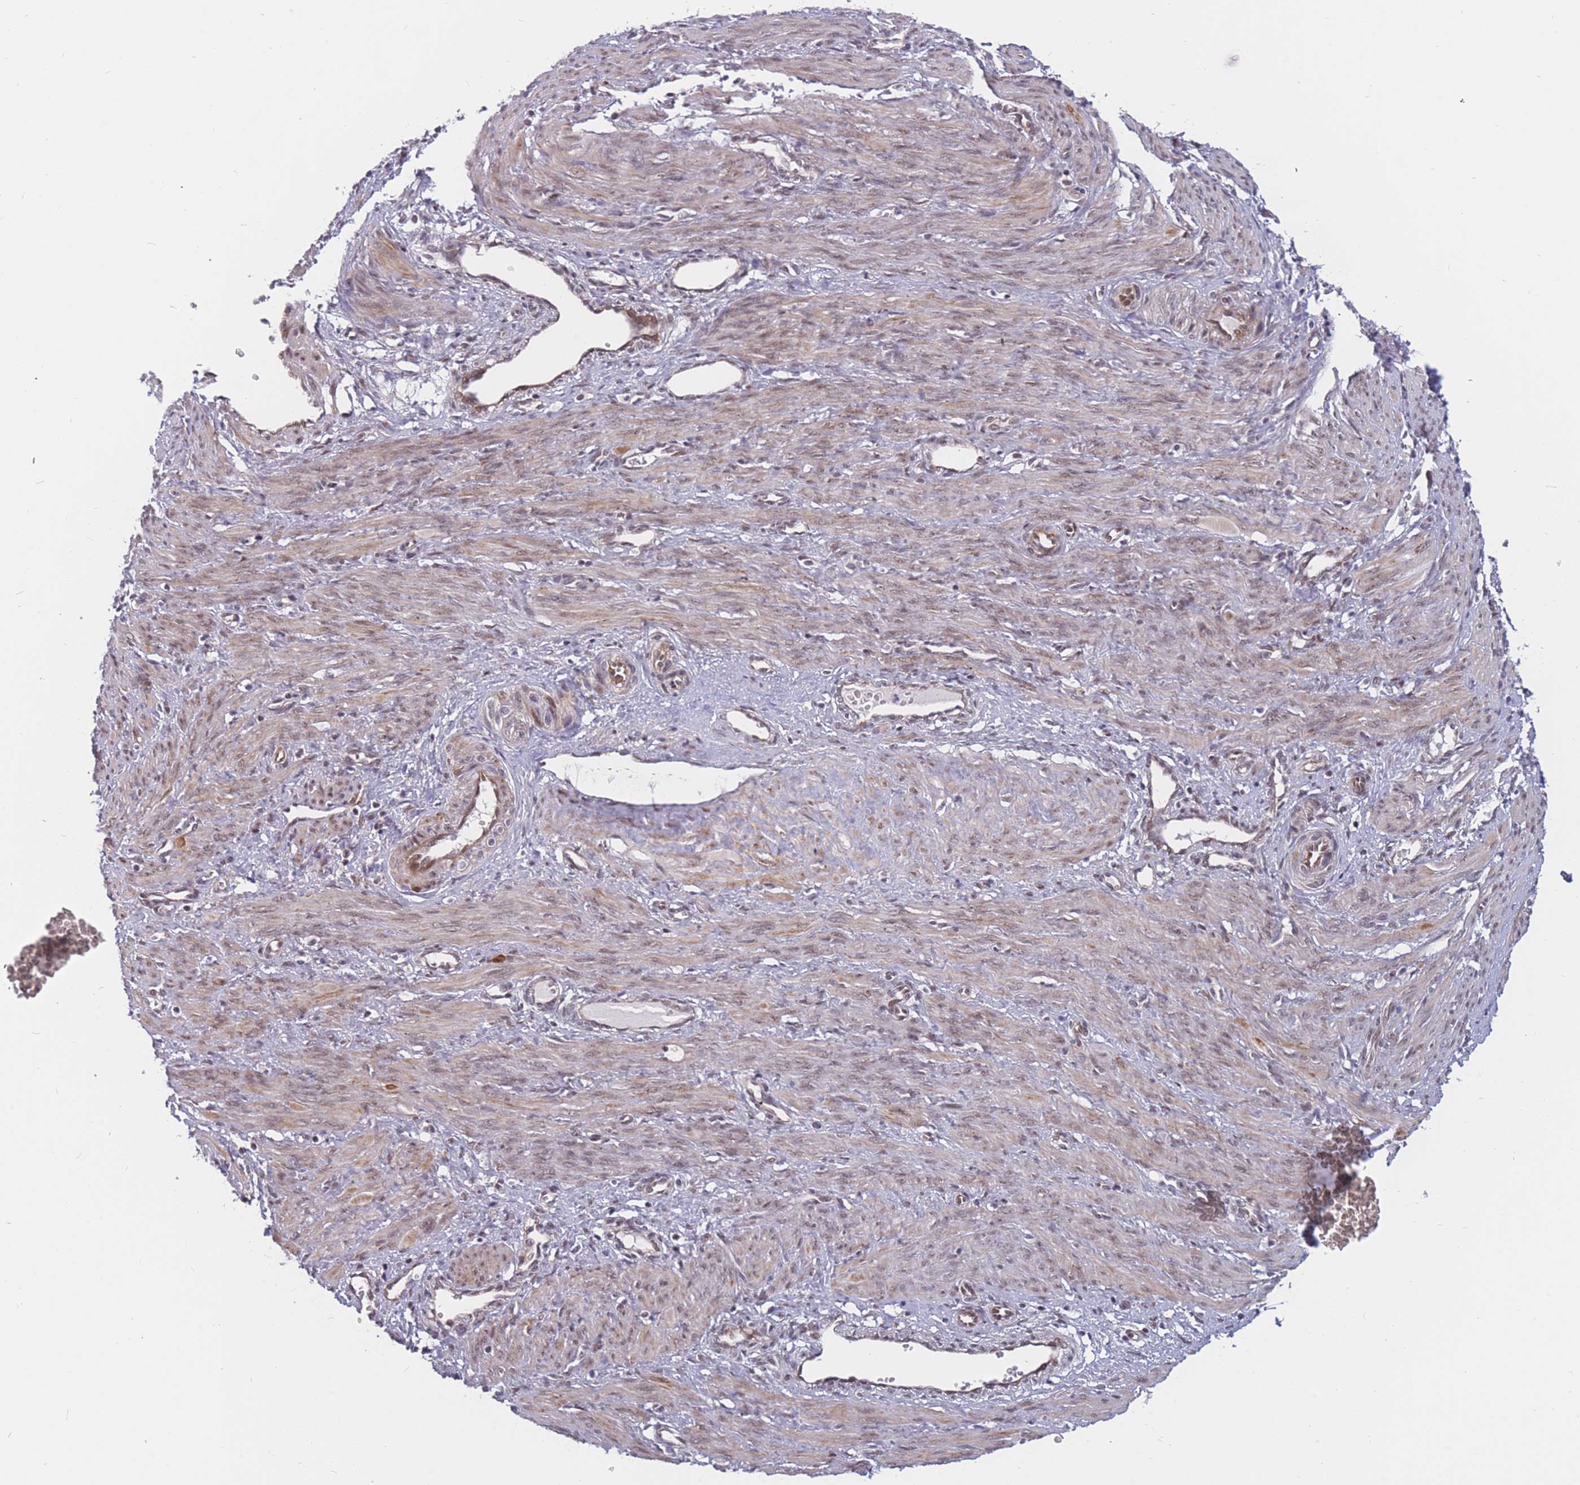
{"staining": {"intensity": "weak", "quantity": "<25%", "location": "cytoplasmic/membranous,nuclear"}, "tissue": "smooth muscle", "cell_type": "Smooth muscle cells", "image_type": "normal", "snomed": [{"axis": "morphology", "description": "Normal tissue, NOS"}, {"axis": "topography", "description": "Endometrium"}], "caption": "DAB immunohistochemical staining of benign smooth muscle demonstrates no significant staining in smooth muscle cells.", "gene": "BCL9L", "patient": {"sex": "female", "age": 33}}